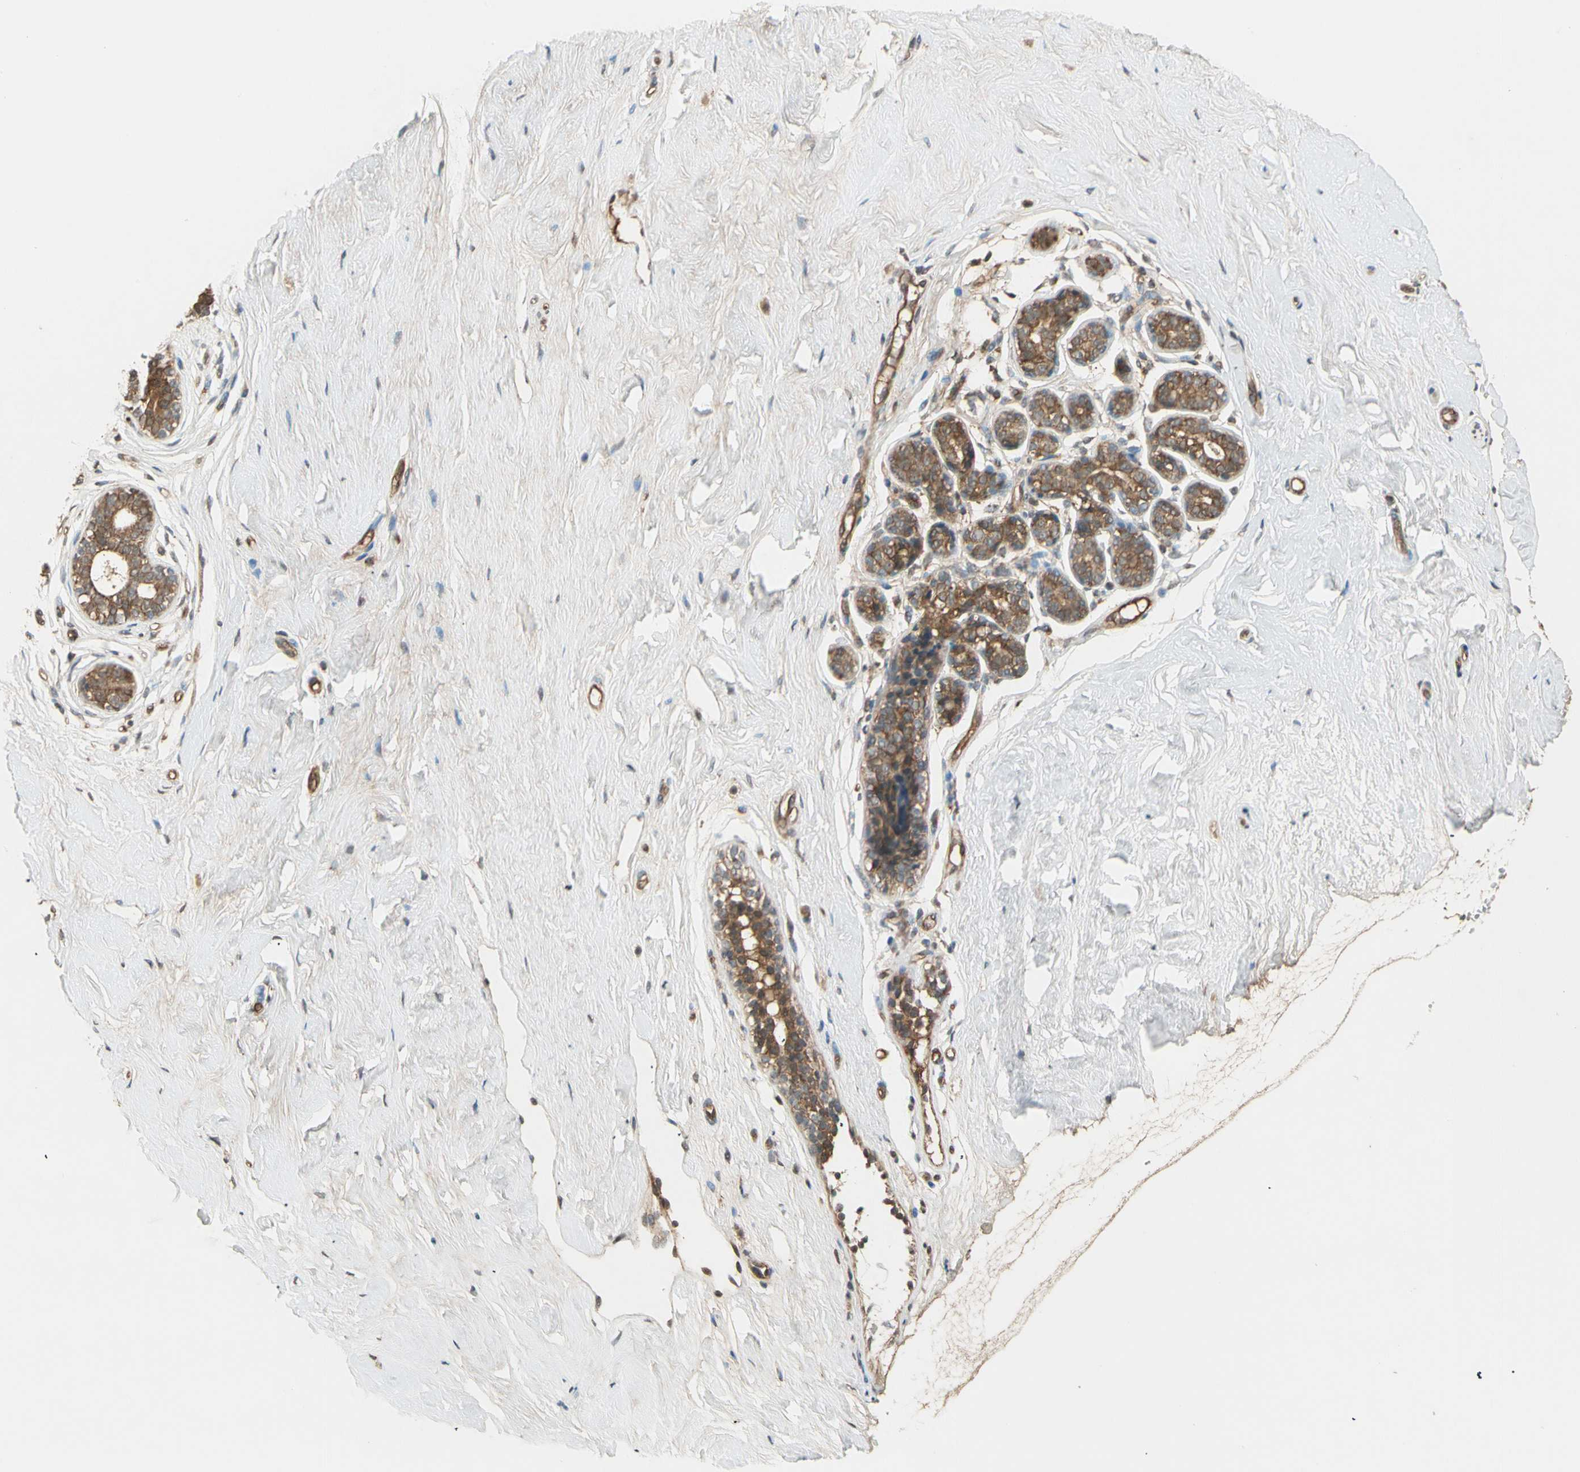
{"staining": {"intensity": "negative", "quantity": "none", "location": "none"}, "tissue": "breast", "cell_type": "Adipocytes", "image_type": "normal", "snomed": [{"axis": "morphology", "description": "Normal tissue, NOS"}, {"axis": "topography", "description": "Breast"}], "caption": "Immunohistochemistry micrograph of benign breast: human breast stained with DAB displays no significant protein staining in adipocytes.", "gene": "MAPK1", "patient": {"sex": "female", "age": 23}}